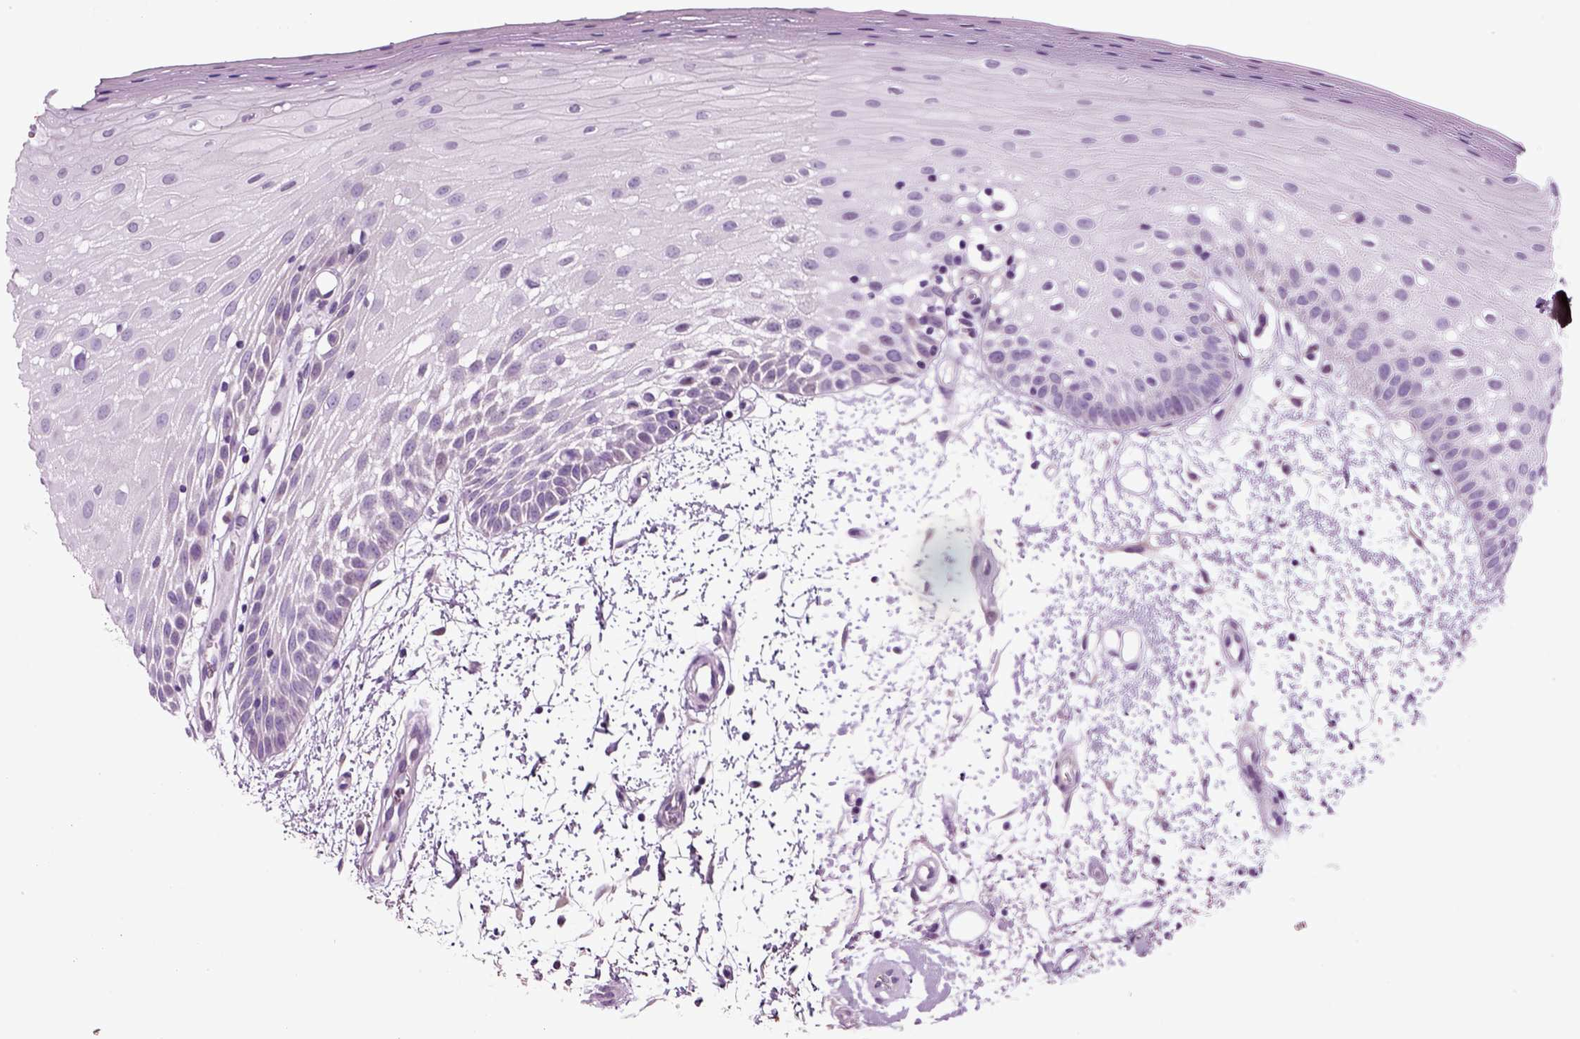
{"staining": {"intensity": "negative", "quantity": "none", "location": "none"}, "tissue": "oral mucosa", "cell_type": "Squamous epithelial cells", "image_type": "normal", "snomed": [{"axis": "morphology", "description": "Normal tissue, NOS"}, {"axis": "morphology", "description": "Squamous cell carcinoma, NOS"}, {"axis": "topography", "description": "Oral tissue"}, {"axis": "topography", "description": "Head-Neck"}], "caption": "Immunohistochemistry of unremarkable oral mucosa demonstrates no staining in squamous epithelial cells.", "gene": "ARID3A", "patient": {"sex": "female", "age": 75}}